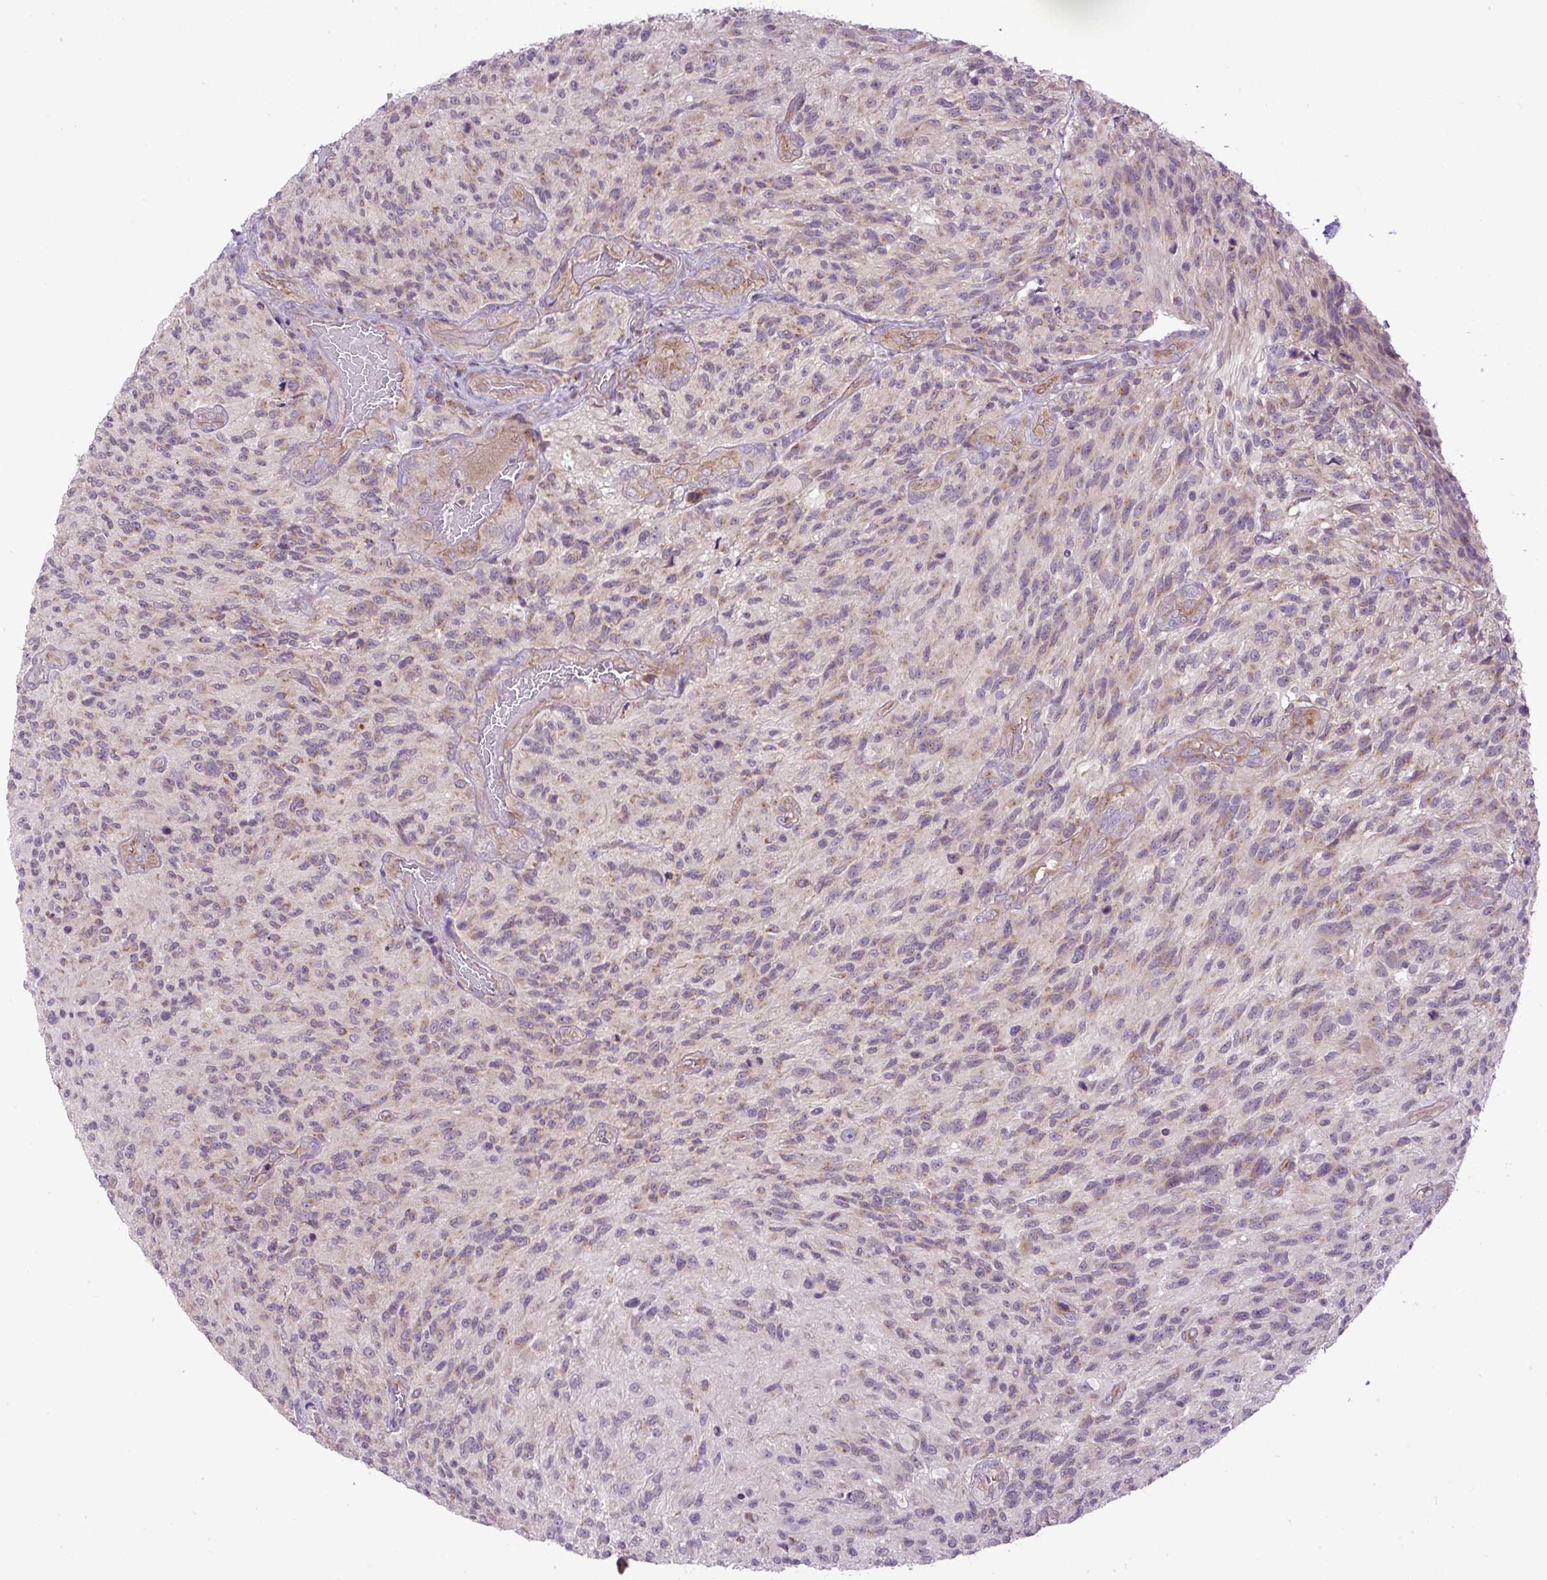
{"staining": {"intensity": "weak", "quantity": "25%-75%", "location": "cytoplasmic/membranous"}, "tissue": "glioma", "cell_type": "Tumor cells", "image_type": "cancer", "snomed": [{"axis": "morphology", "description": "Normal tissue, NOS"}, {"axis": "morphology", "description": "Glioma, malignant, High grade"}, {"axis": "topography", "description": "Cerebral cortex"}], "caption": "Immunohistochemistry (IHC) of human glioma reveals low levels of weak cytoplasmic/membranous positivity in approximately 25%-75% of tumor cells. Using DAB (brown) and hematoxylin (blue) stains, captured at high magnification using brightfield microscopy.", "gene": "ZNF547", "patient": {"sex": "male", "age": 56}}